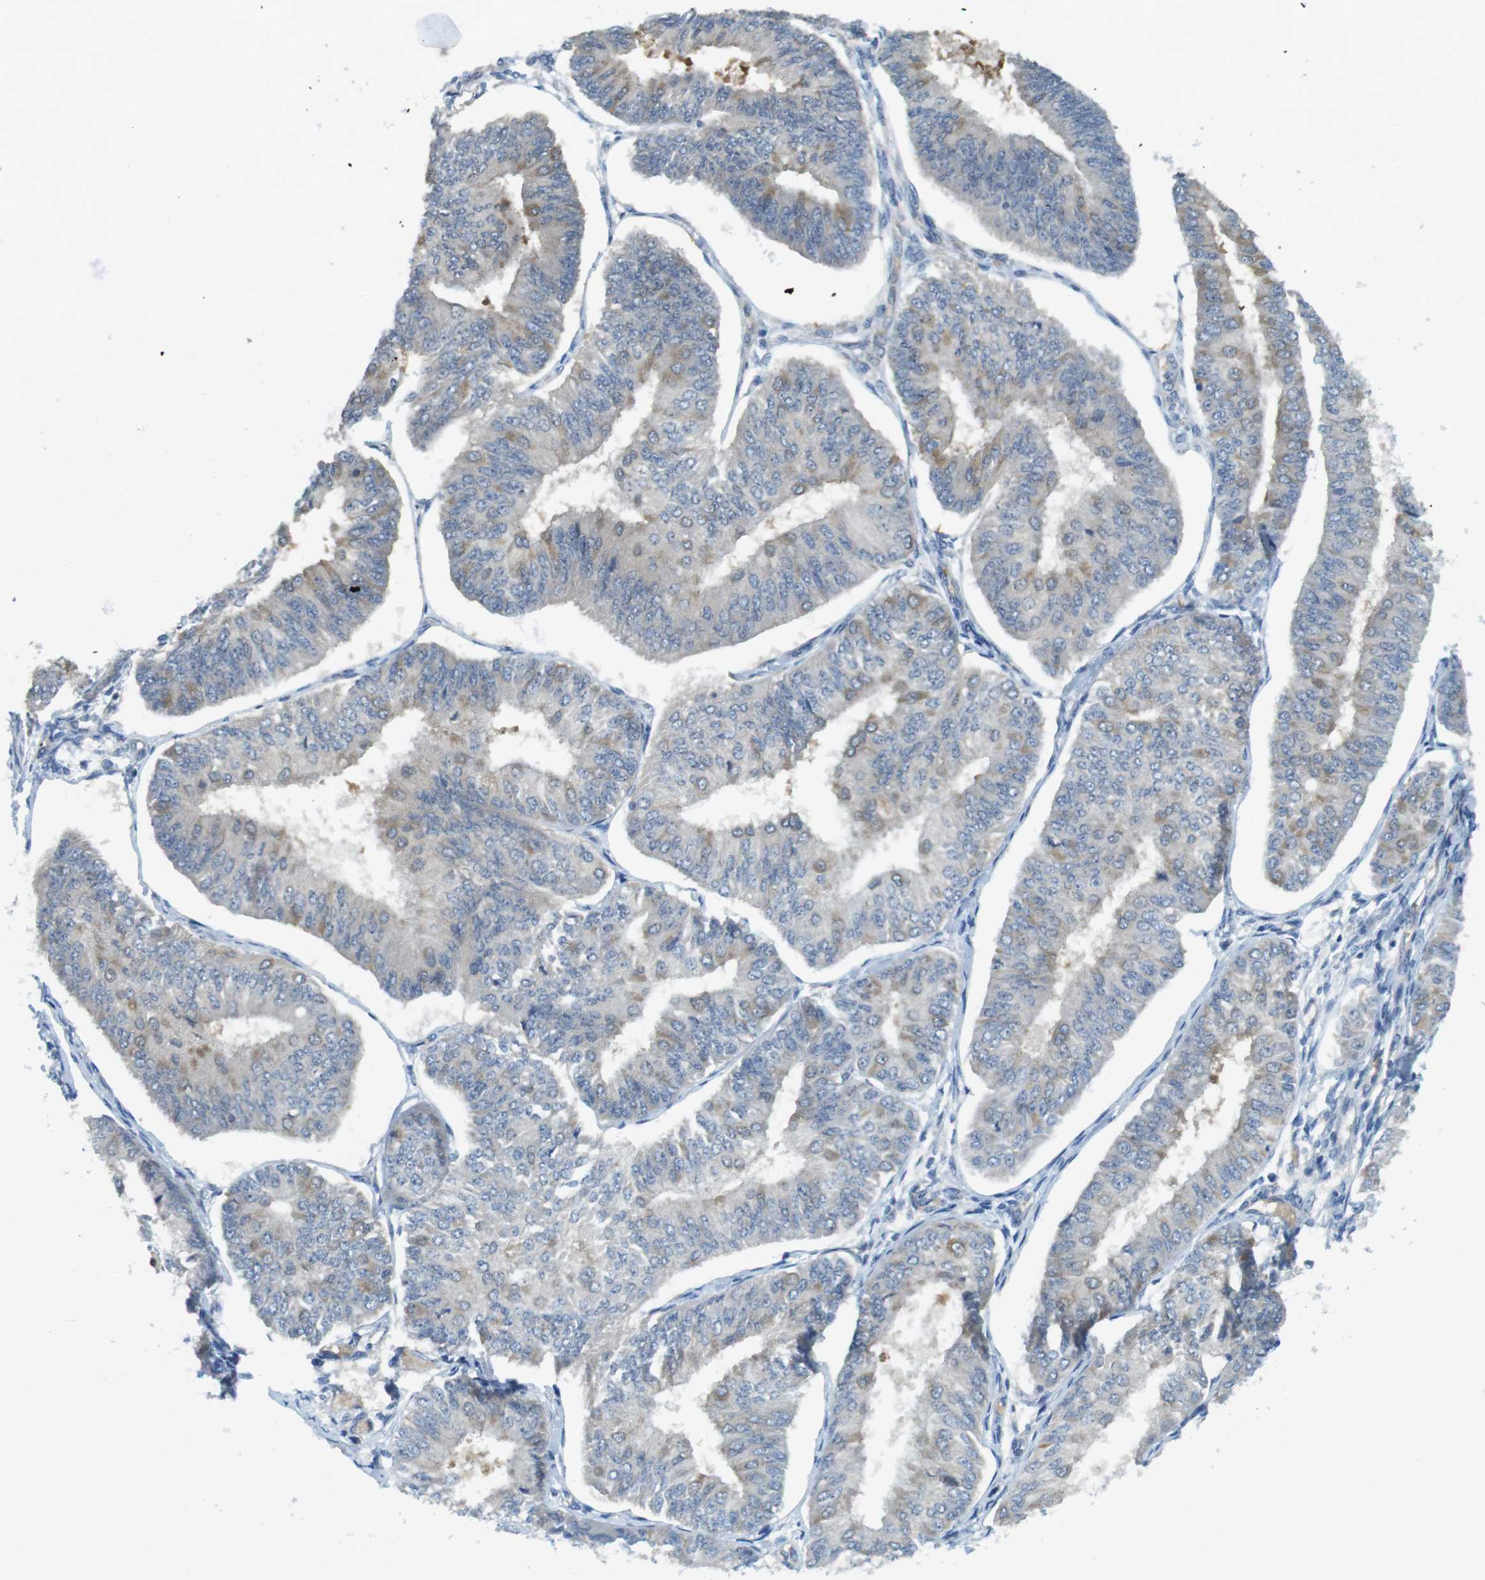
{"staining": {"intensity": "moderate", "quantity": "<25%", "location": "cytoplasmic/membranous"}, "tissue": "endometrial cancer", "cell_type": "Tumor cells", "image_type": "cancer", "snomed": [{"axis": "morphology", "description": "Adenocarcinoma, NOS"}, {"axis": "topography", "description": "Endometrium"}], "caption": "Moderate cytoplasmic/membranous staining is identified in about <25% of tumor cells in endometrial cancer.", "gene": "SUGT1", "patient": {"sex": "female", "age": 58}}